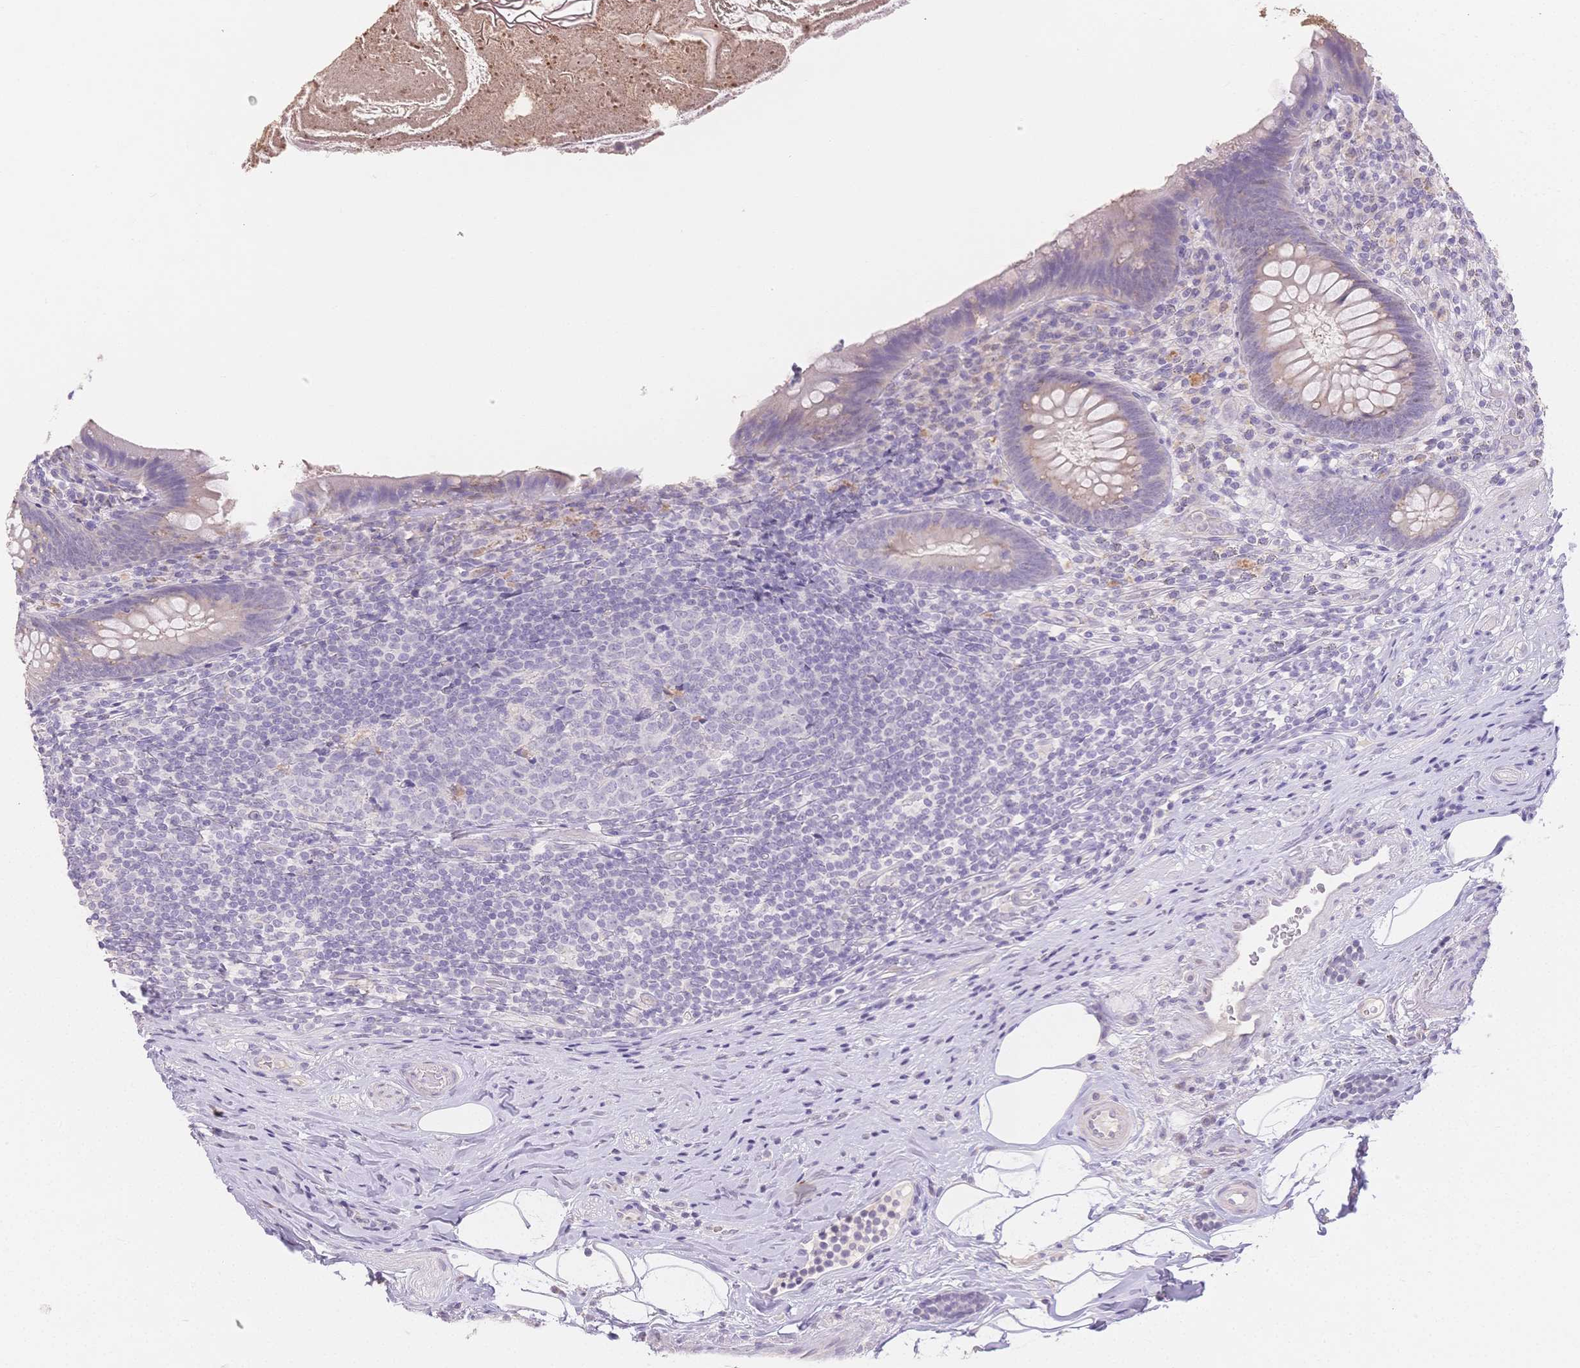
{"staining": {"intensity": "weak", "quantity": "<25%", "location": "cytoplasmic/membranous"}, "tissue": "appendix", "cell_type": "Glandular cells", "image_type": "normal", "snomed": [{"axis": "morphology", "description": "Normal tissue, NOS"}, {"axis": "topography", "description": "Appendix"}], "caption": "There is no significant positivity in glandular cells of appendix. Nuclei are stained in blue.", "gene": "SUV39H2", "patient": {"sex": "male", "age": 47}}